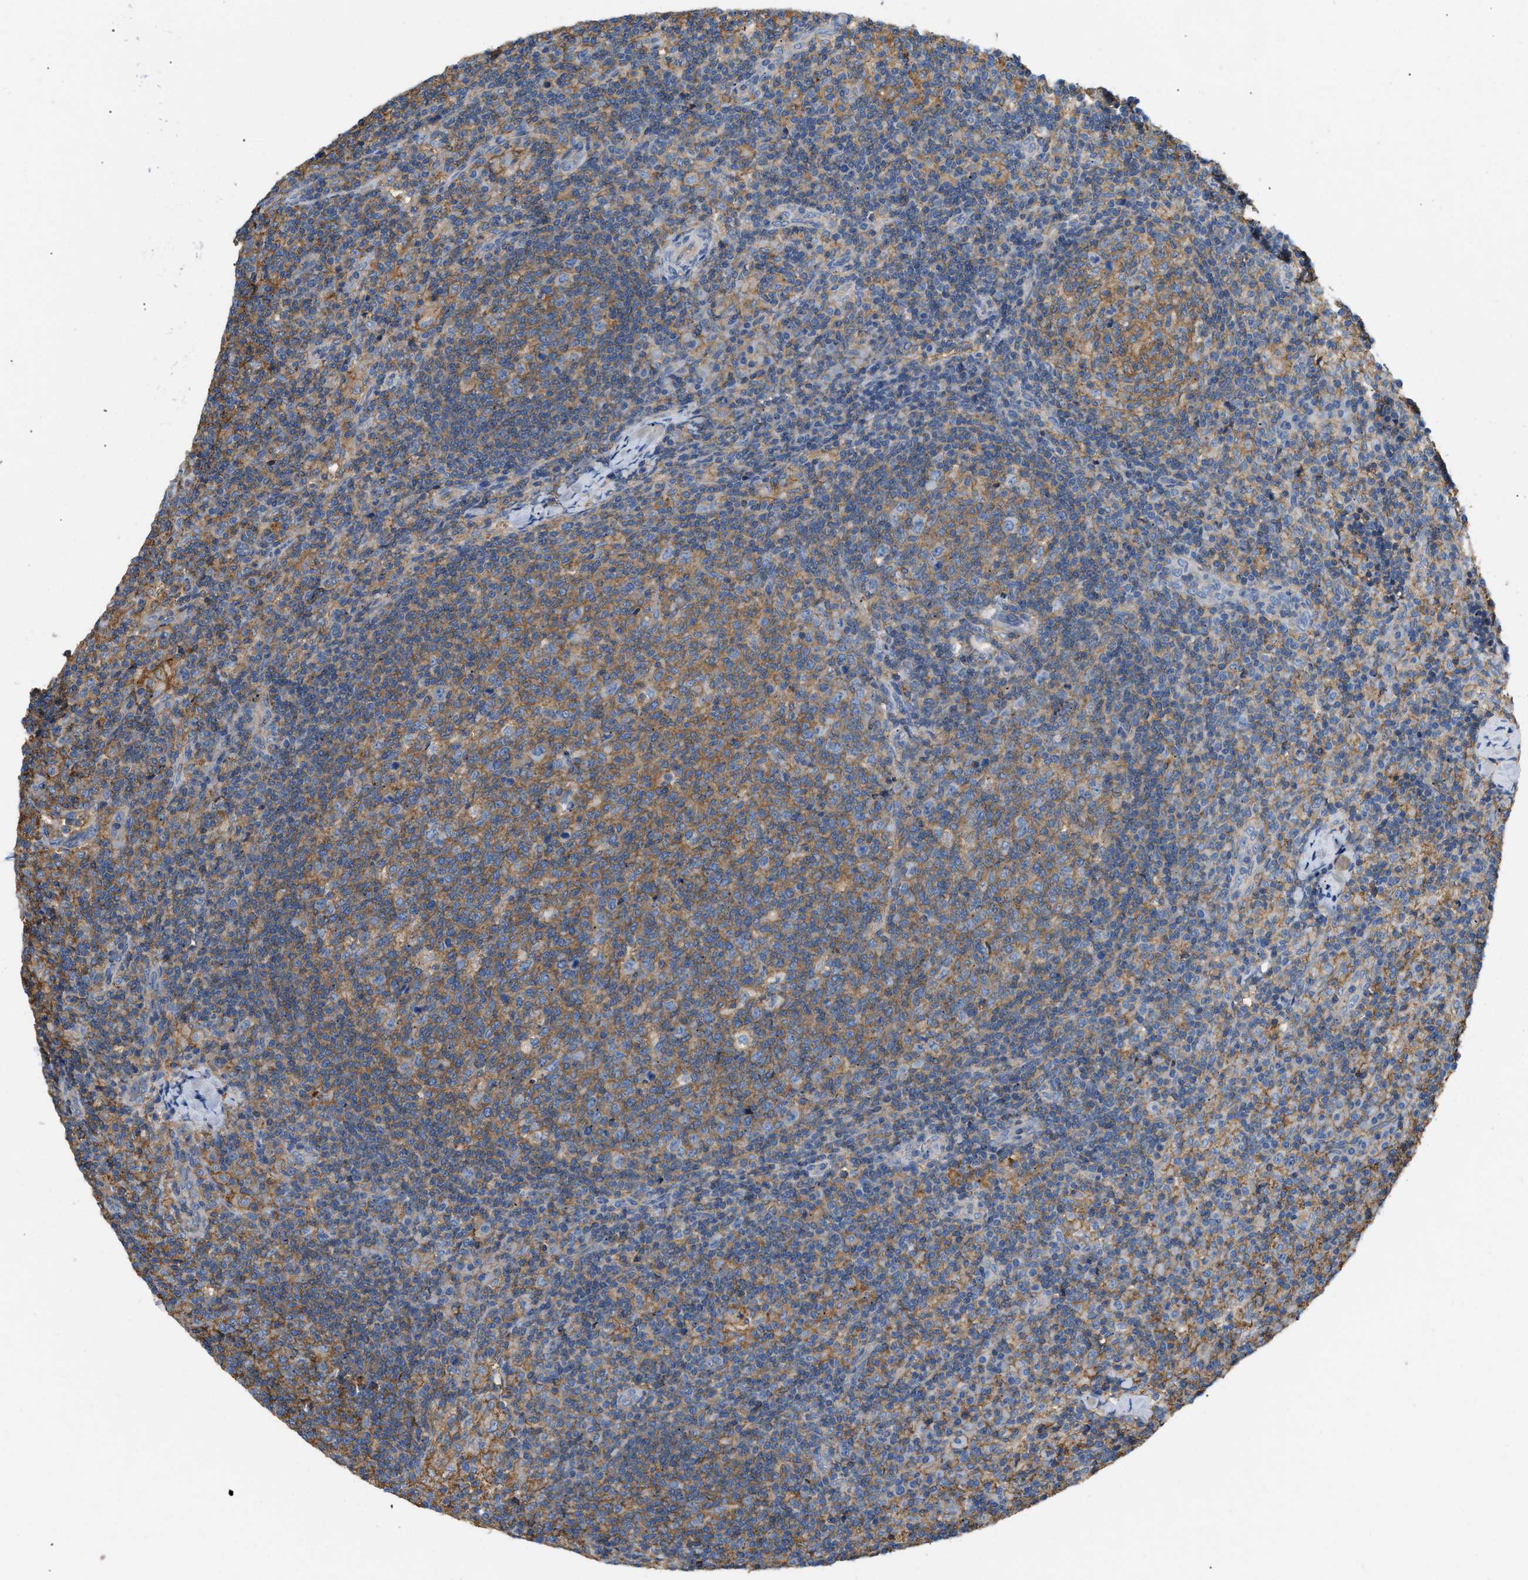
{"staining": {"intensity": "moderate", "quantity": ">75%", "location": "cytoplasmic/membranous"}, "tissue": "lymph node", "cell_type": "Germinal center cells", "image_type": "normal", "snomed": [{"axis": "morphology", "description": "Normal tissue, NOS"}, {"axis": "morphology", "description": "Inflammation, NOS"}, {"axis": "topography", "description": "Lymph node"}], "caption": "An immunohistochemistry (IHC) histopathology image of benign tissue is shown. Protein staining in brown labels moderate cytoplasmic/membranous positivity in lymph node within germinal center cells. The staining is performed using DAB (3,3'-diaminobenzidine) brown chromogen to label protein expression. The nuclei are counter-stained blue using hematoxylin.", "gene": "GNB4", "patient": {"sex": "male", "age": 55}}